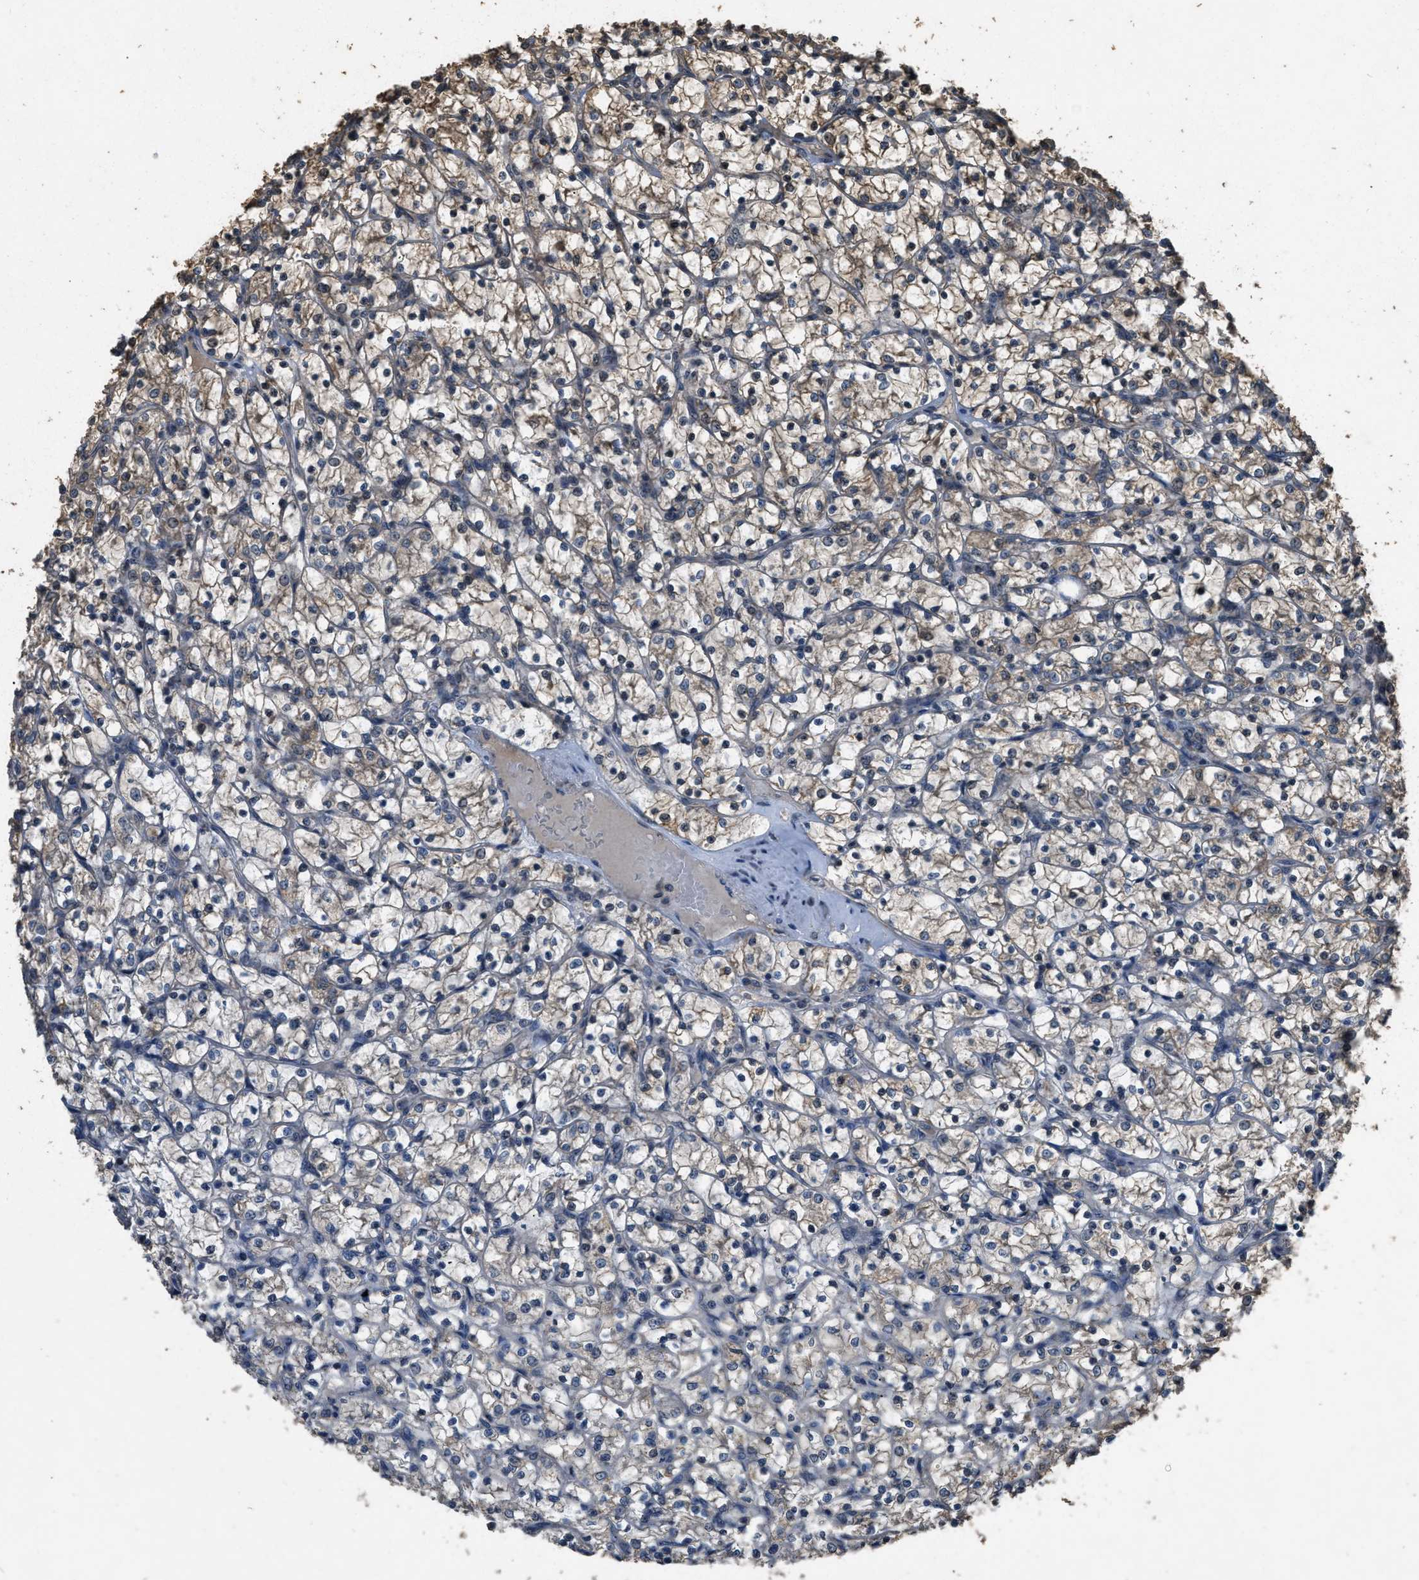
{"staining": {"intensity": "moderate", "quantity": "25%-75%", "location": "cytoplasmic/membranous"}, "tissue": "renal cancer", "cell_type": "Tumor cells", "image_type": "cancer", "snomed": [{"axis": "morphology", "description": "Adenocarcinoma, NOS"}, {"axis": "topography", "description": "Kidney"}], "caption": "Immunohistochemical staining of renal adenocarcinoma shows moderate cytoplasmic/membranous protein positivity in approximately 25%-75% of tumor cells. (brown staining indicates protein expression, while blue staining denotes nuclei).", "gene": "DENND6B", "patient": {"sex": "female", "age": 69}}